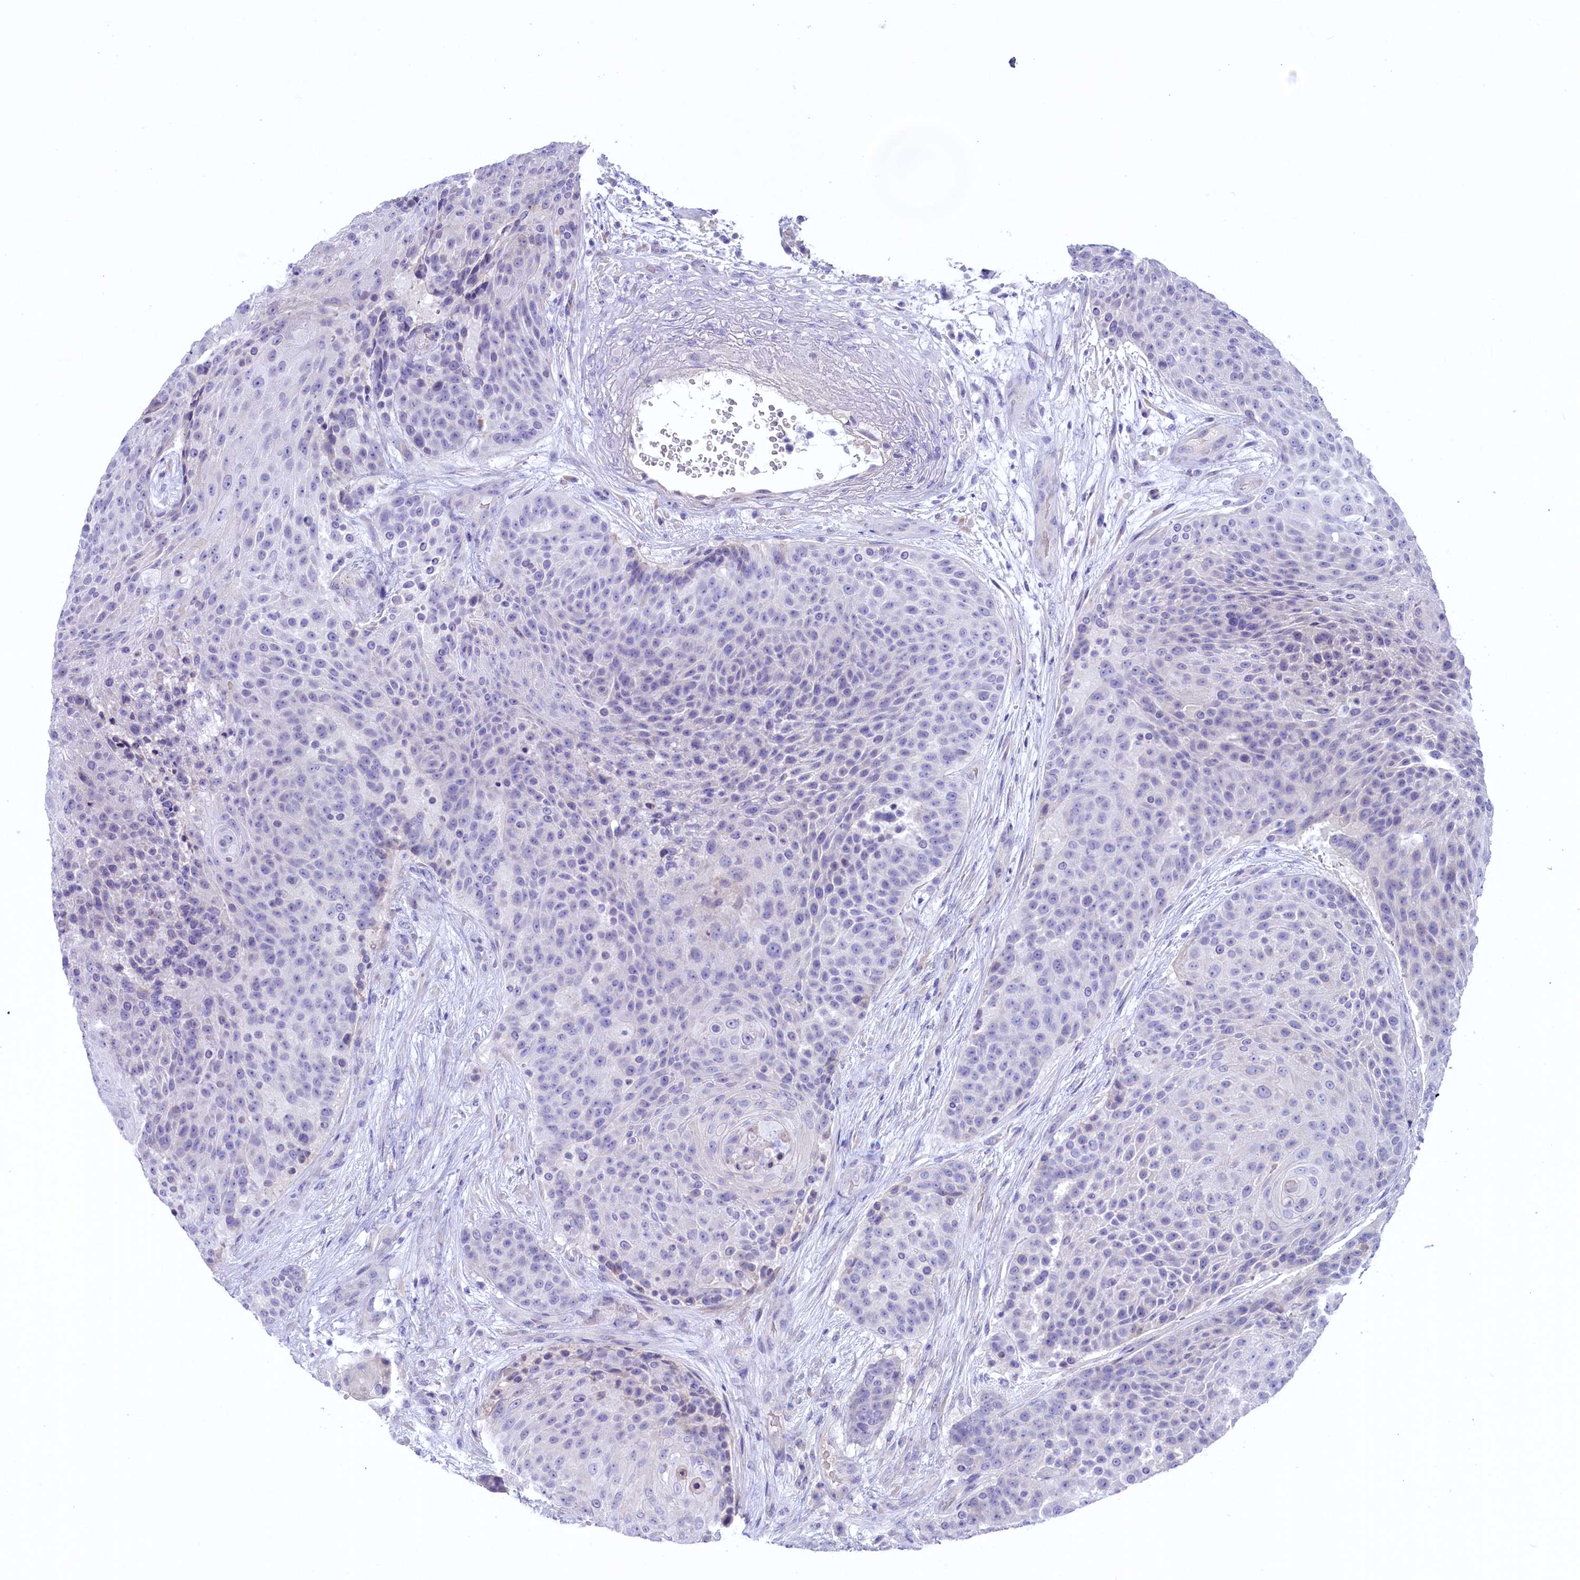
{"staining": {"intensity": "negative", "quantity": "none", "location": "none"}, "tissue": "urothelial cancer", "cell_type": "Tumor cells", "image_type": "cancer", "snomed": [{"axis": "morphology", "description": "Urothelial carcinoma, High grade"}, {"axis": "topography", "description": "Urinary bladder"}], "caption": "The photomicrograph demonstrates no significant staining in tumor cells of high-grade urothelial carcinoma.", "gene": "ZSWIM4", "patient": {"sex": "female", "age": 63}}